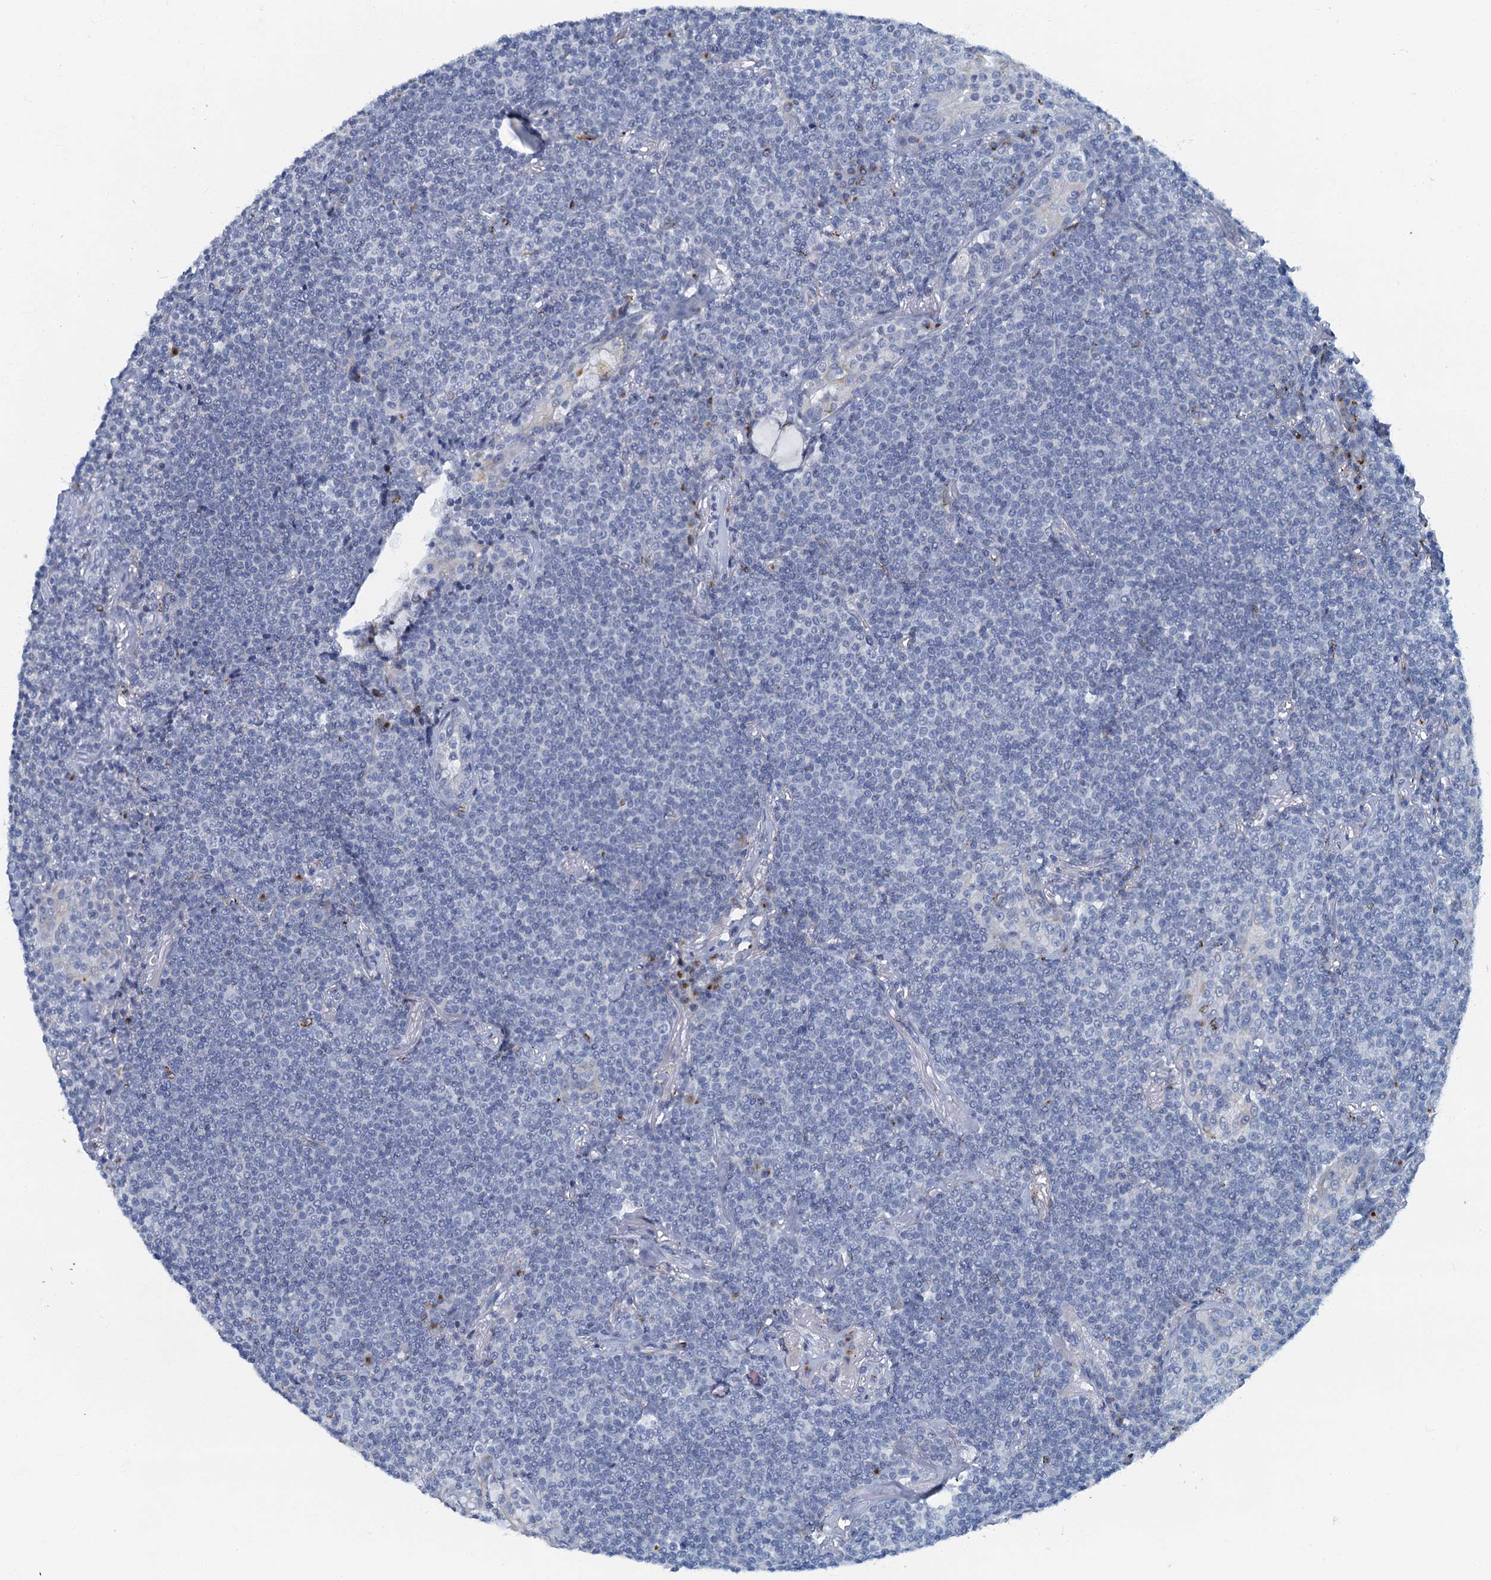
{"staining": {"intensity": "negative", "quantity": "none", "location": "none"}, "tissue": "lymphoma", "cell_type": "Tumor cells", "image_type": "cancer", "snomed": [{"axis": "morphology", "description": "Malignant lymphoma, non-Hodgkin's type, Low grade"}, {"axis": "topography", "description": "Lung"}], "caption": "Immunohistochemistry (IHC) of human malignant lymphoma, non-Hodgkin's type (low-grade) shows no expression in tumor cells.", "gene": "LYPD3", "patient": {"sex": "female", "age": 71}}